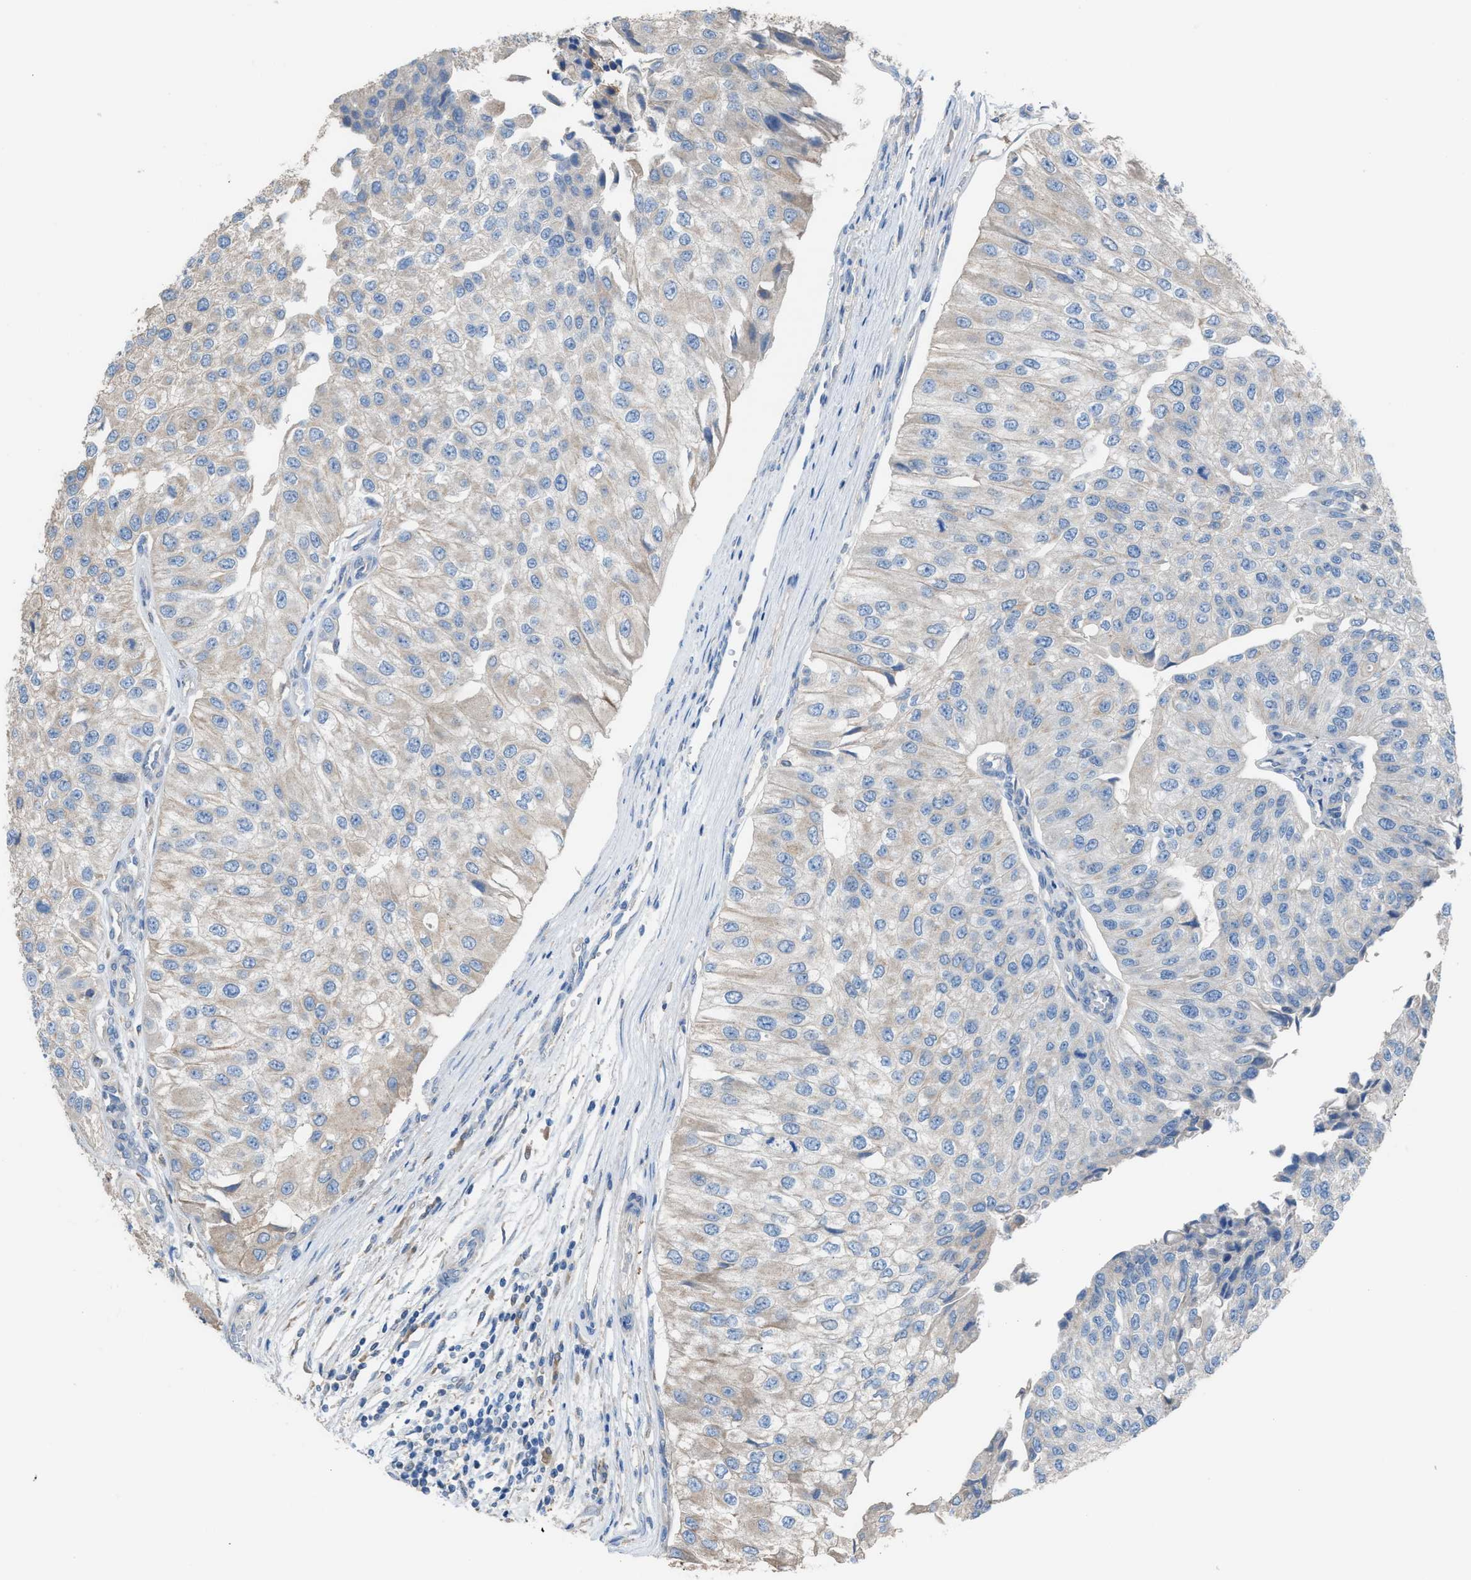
{"staining": {"intensity": "weak", "quantity": "<25%", "location": "cytoplasmic/membranous"}, "tissue": "urothelial cancer", "cell_type": "Tumor cells", "image_type": "cancer", "snomed": [{"axis": "morphology", "description": "Urothelial carcinoma, High grade"}, {"axis": "topography", "description": "Kidney"}, {"axis": "topography", "description": "Urinary bladder"}], "caption": "Urothelial carcinoma (high-grade) was stained to show a protein in brown. There is no significant expression in tumor cells.", "gene": "NQO2", "patient": {"sex": "male", "age": 77}}